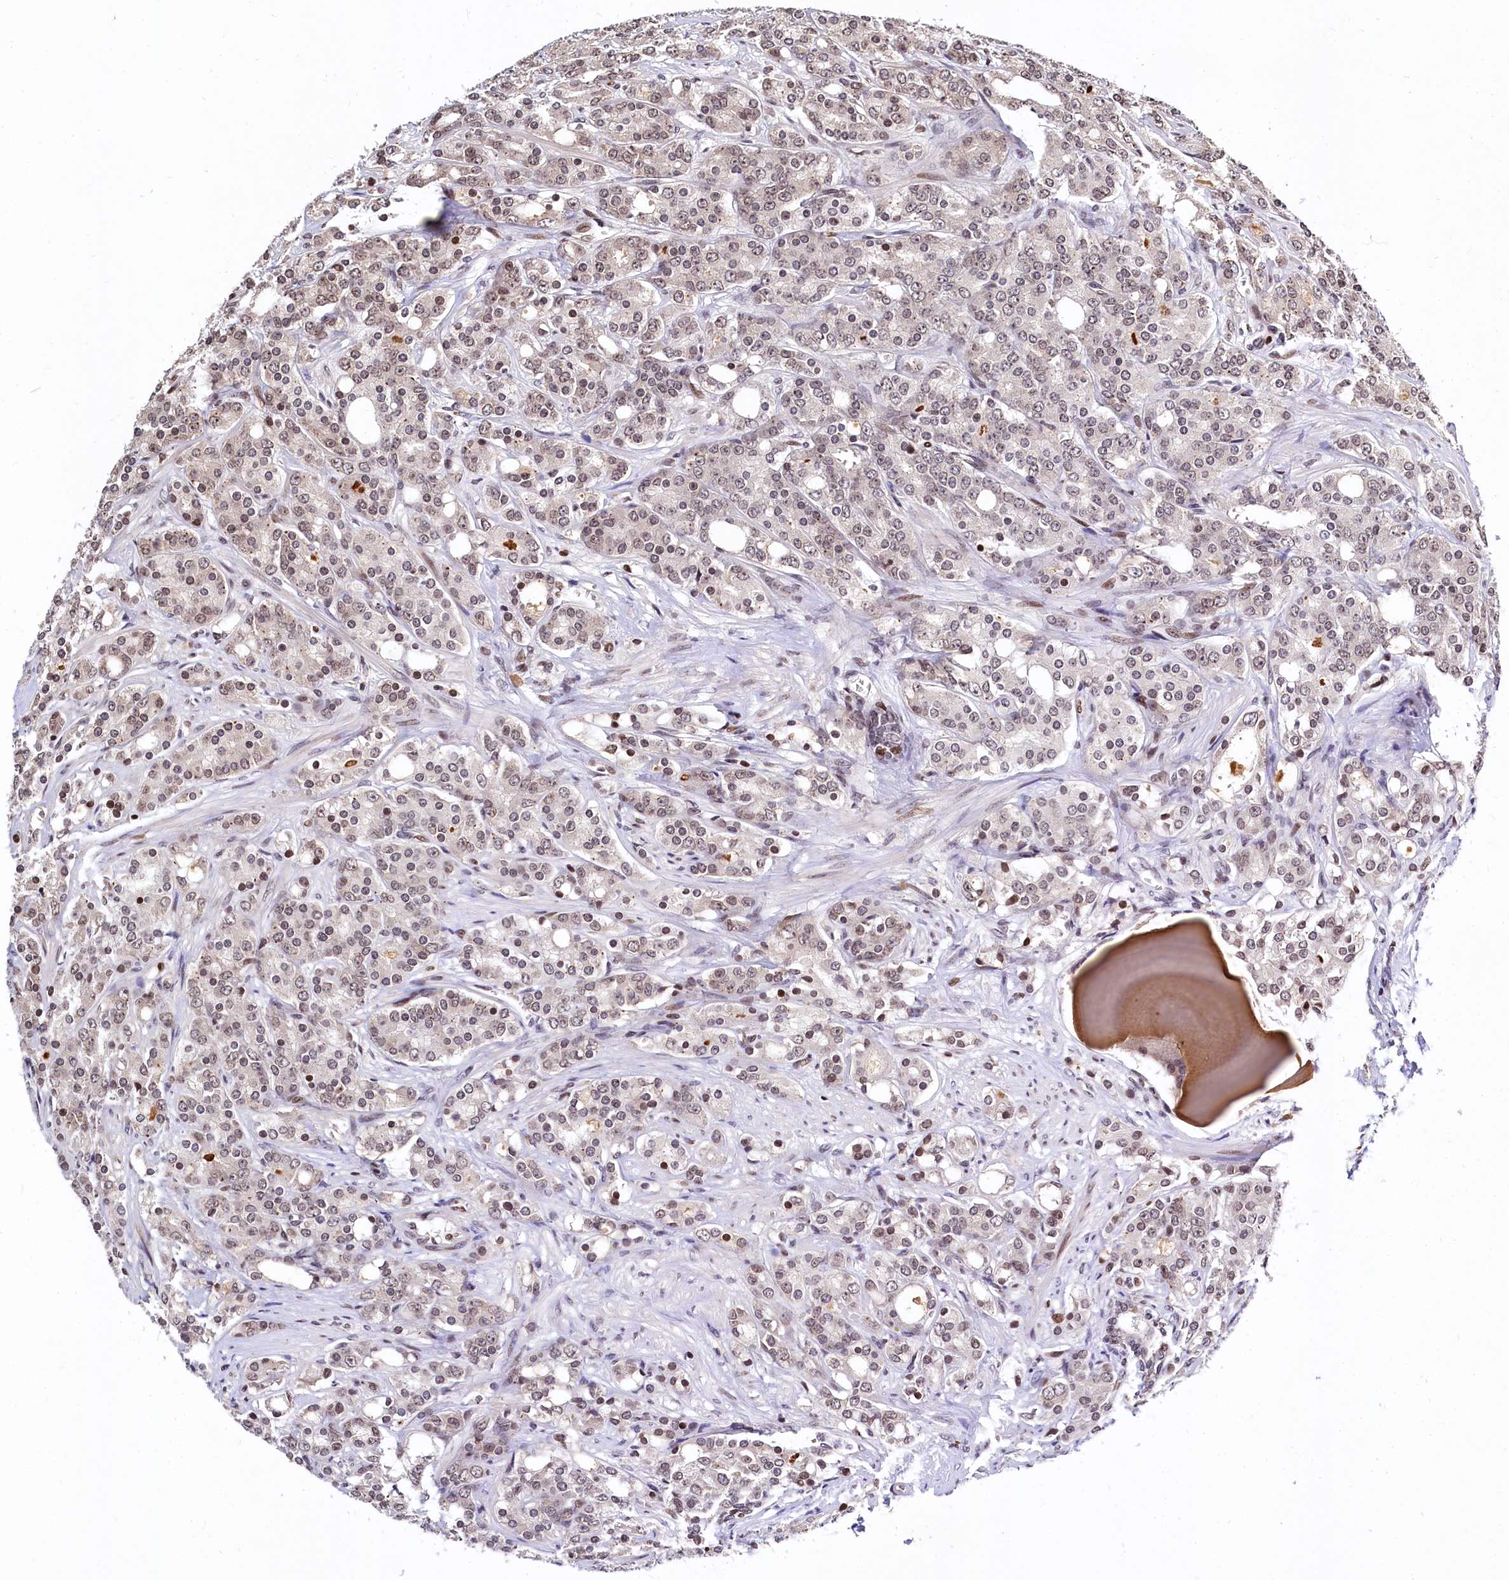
{"staining": {"intensity": "weak", "quantity": "<25%", "location": "nuclear"}, "tissue": "prostate cancer", "cell_type": "Tumor cells", "image_type": "cancer", "snomed": [{"axis": "morphology", "description": "Adenocarcinoma, High grade"}, {"axis": "topography", "description": "Prostate"}], "caption": "Immunohistochemistry (IHC) histopathology image of neoplastic tissue: prostate cancer stained with DAB demonstrates no significant protein positivity in tumor cells.", "gene": "FAM217B", "patient": {"sex": "male", "age": 62}}